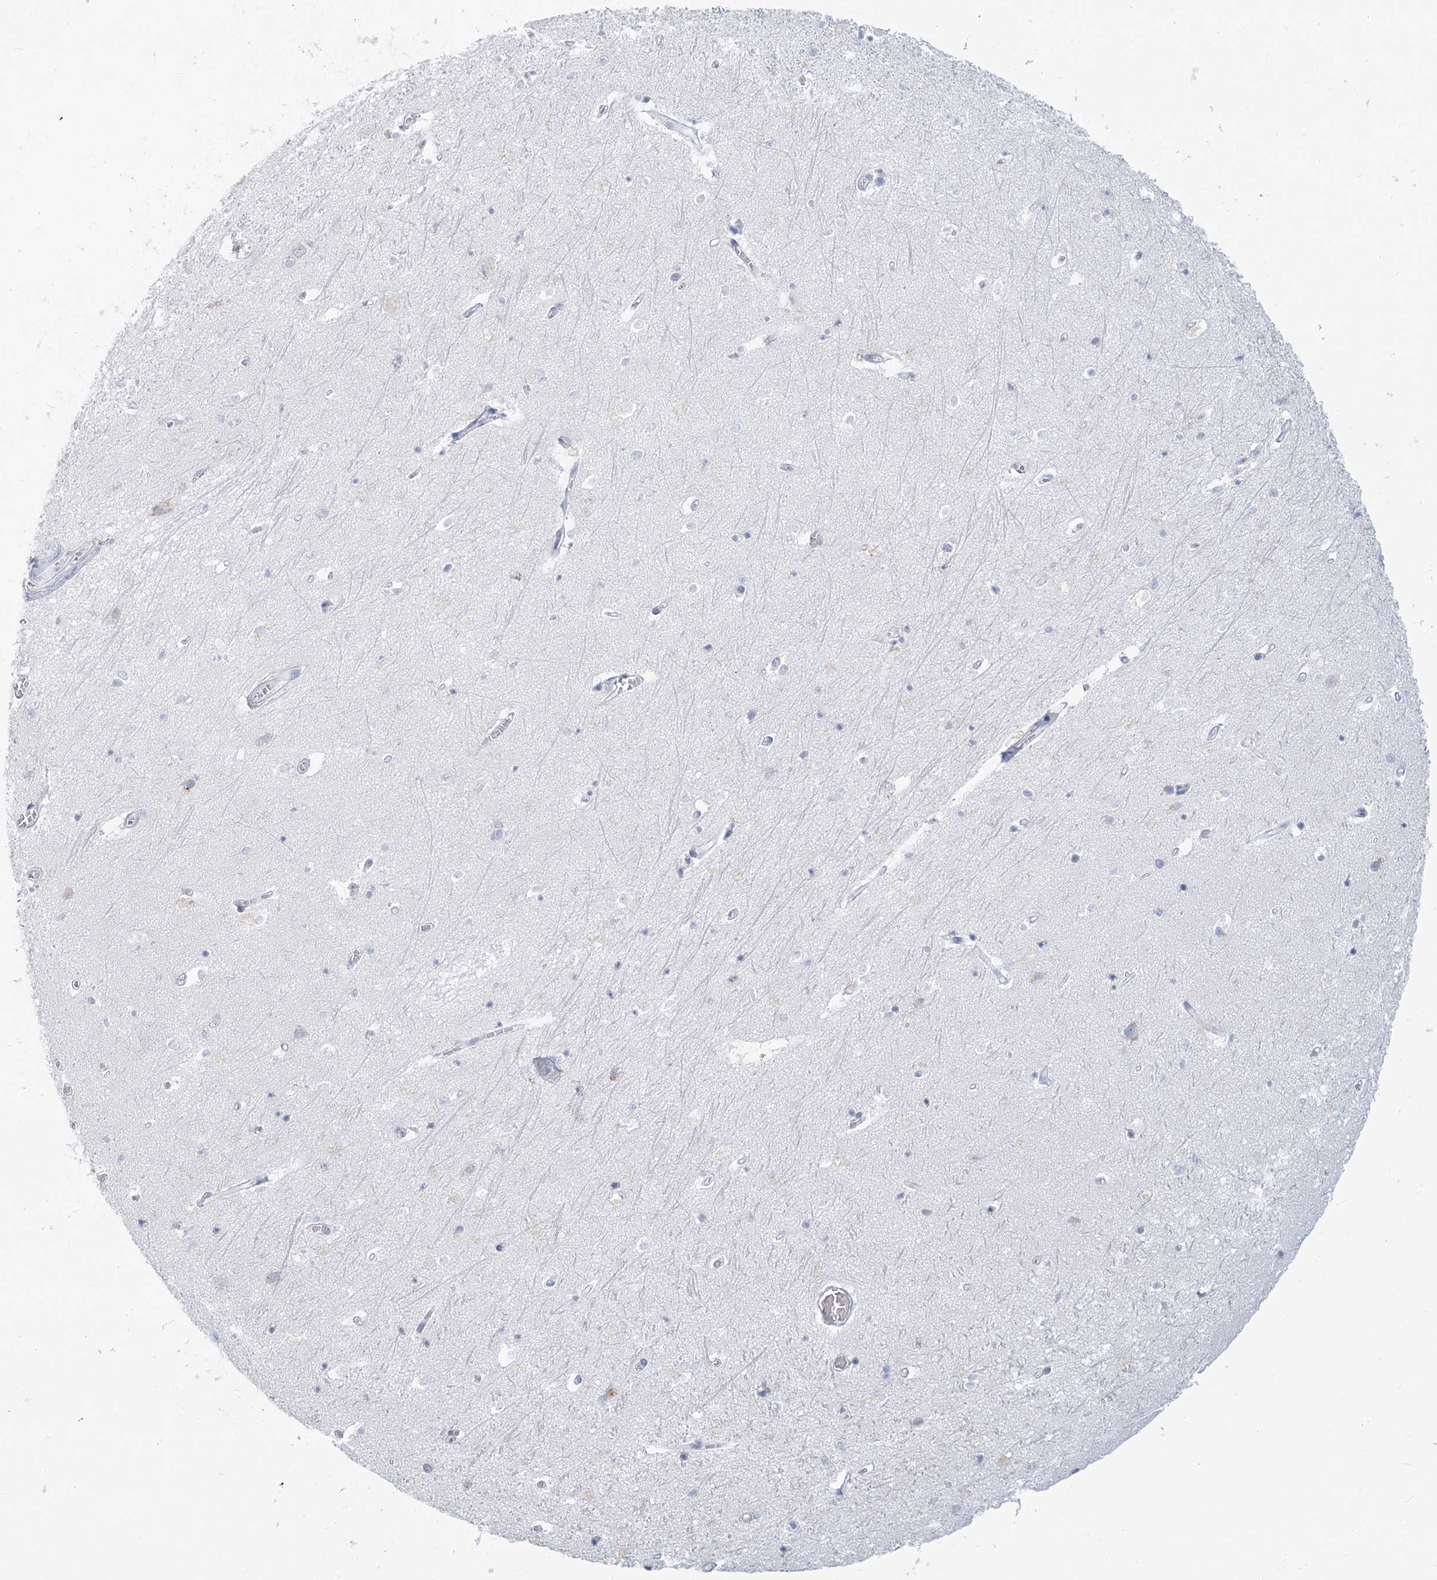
{"staining": {"intensity": "negative", "quantity": "none", "location": "none"}, "tissue": "hippocampus", "cell_type": "Glial cells", "image_type": "normal", "snomed": [{"axis": "morphology", "description": "Normal tissue, NOS"}, {"axis": "topography", "description": "Hippocampus"}], "caption": "Immunohistochemistry histopathology image of normal hippocampus: human hippocampus stained with DAB (3,3'-diaminobenzidine) shows no significant protein expression in glial cells.", "gene": "CSN1S1", "patient": {"sex": "female", "age": 64}}